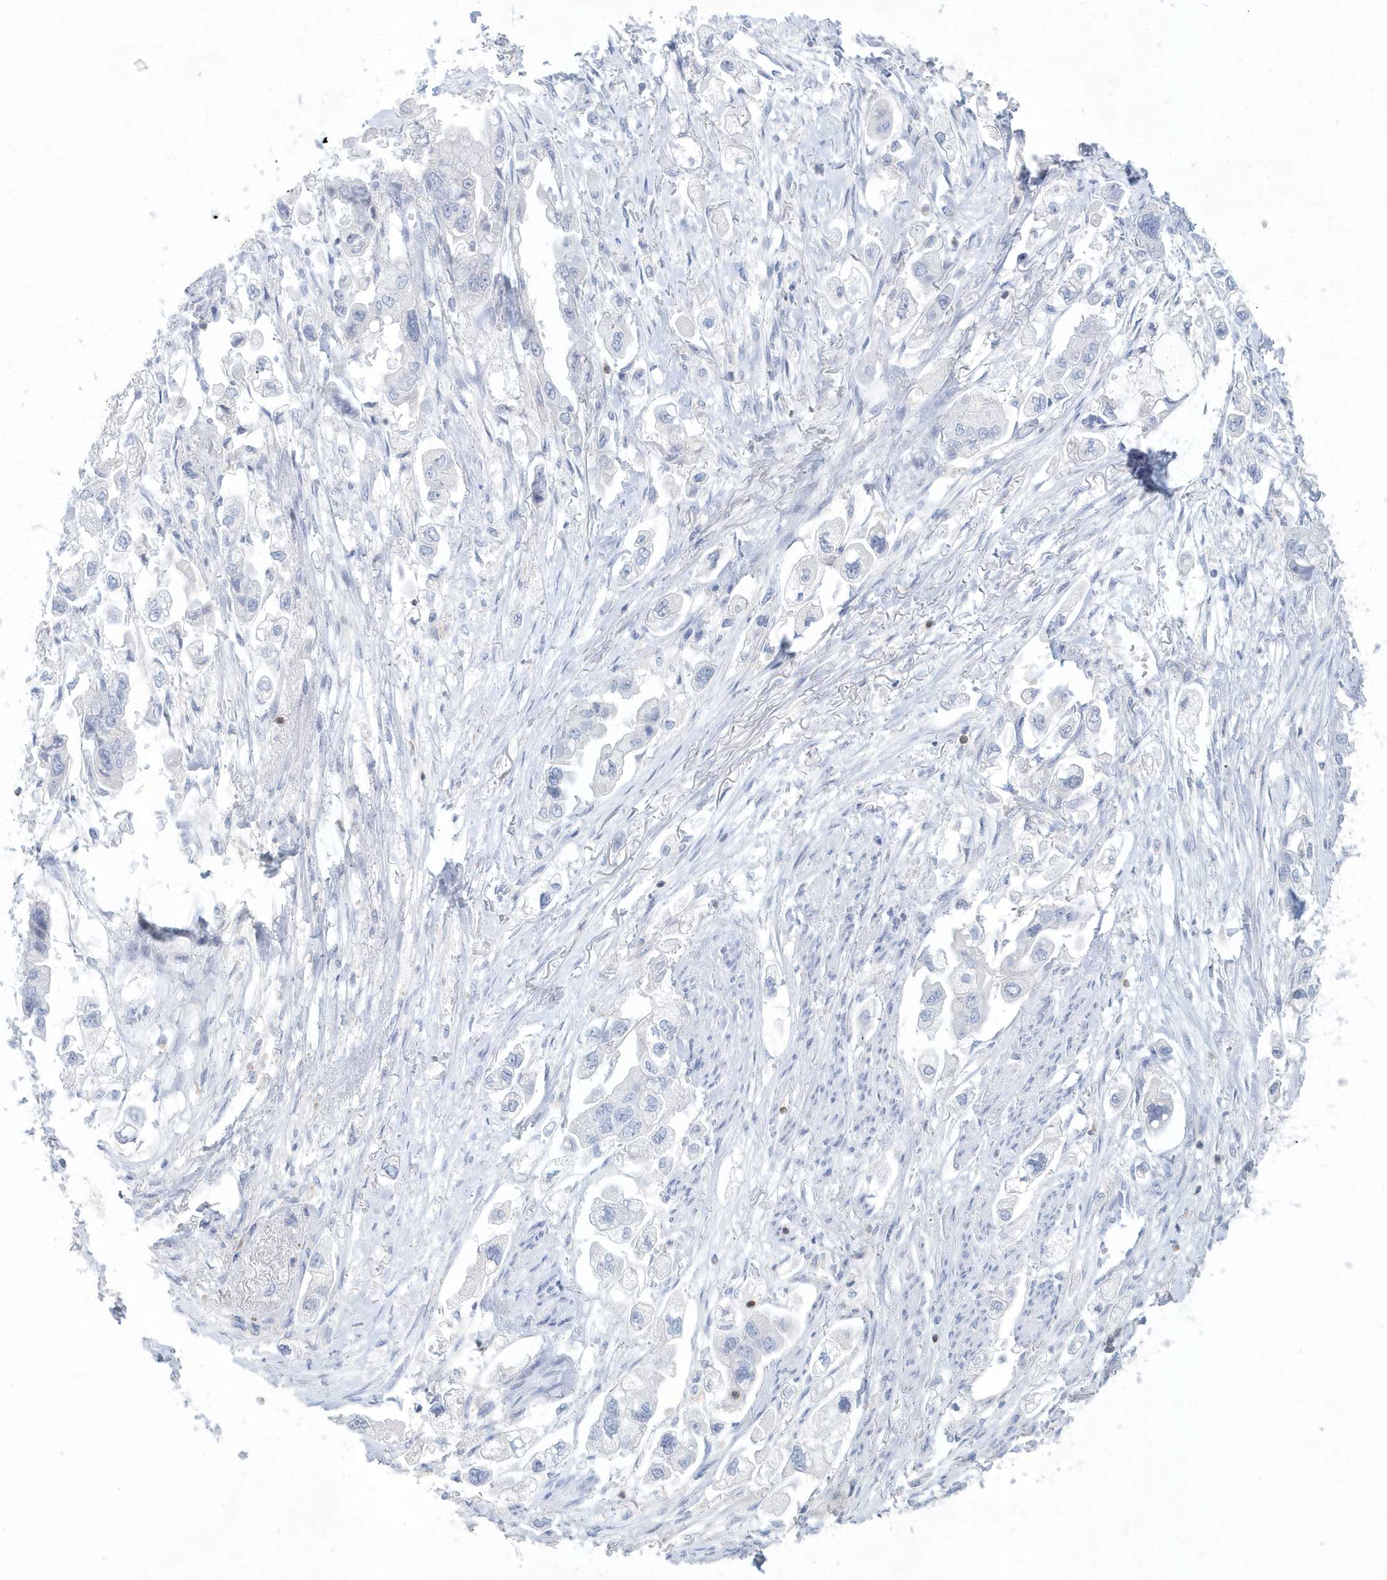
{"staining": {"intensity": "negative", "quantity": "none", "location": "none"}, "tissue": "stomach cancer", "cell_type": "Tumor cells", "image_type": "cancer", "snomed": [{"axis": "morphology", "description": "Adenocarcinoma, NOS"}, {"axis": "topography", "description": "Stomach"}], "caption": "A micrograph of human stomach cancer is negative for staining in tumor cells.", "gene": "PSD4", "patient": {"sex": "male", "age": 62}}